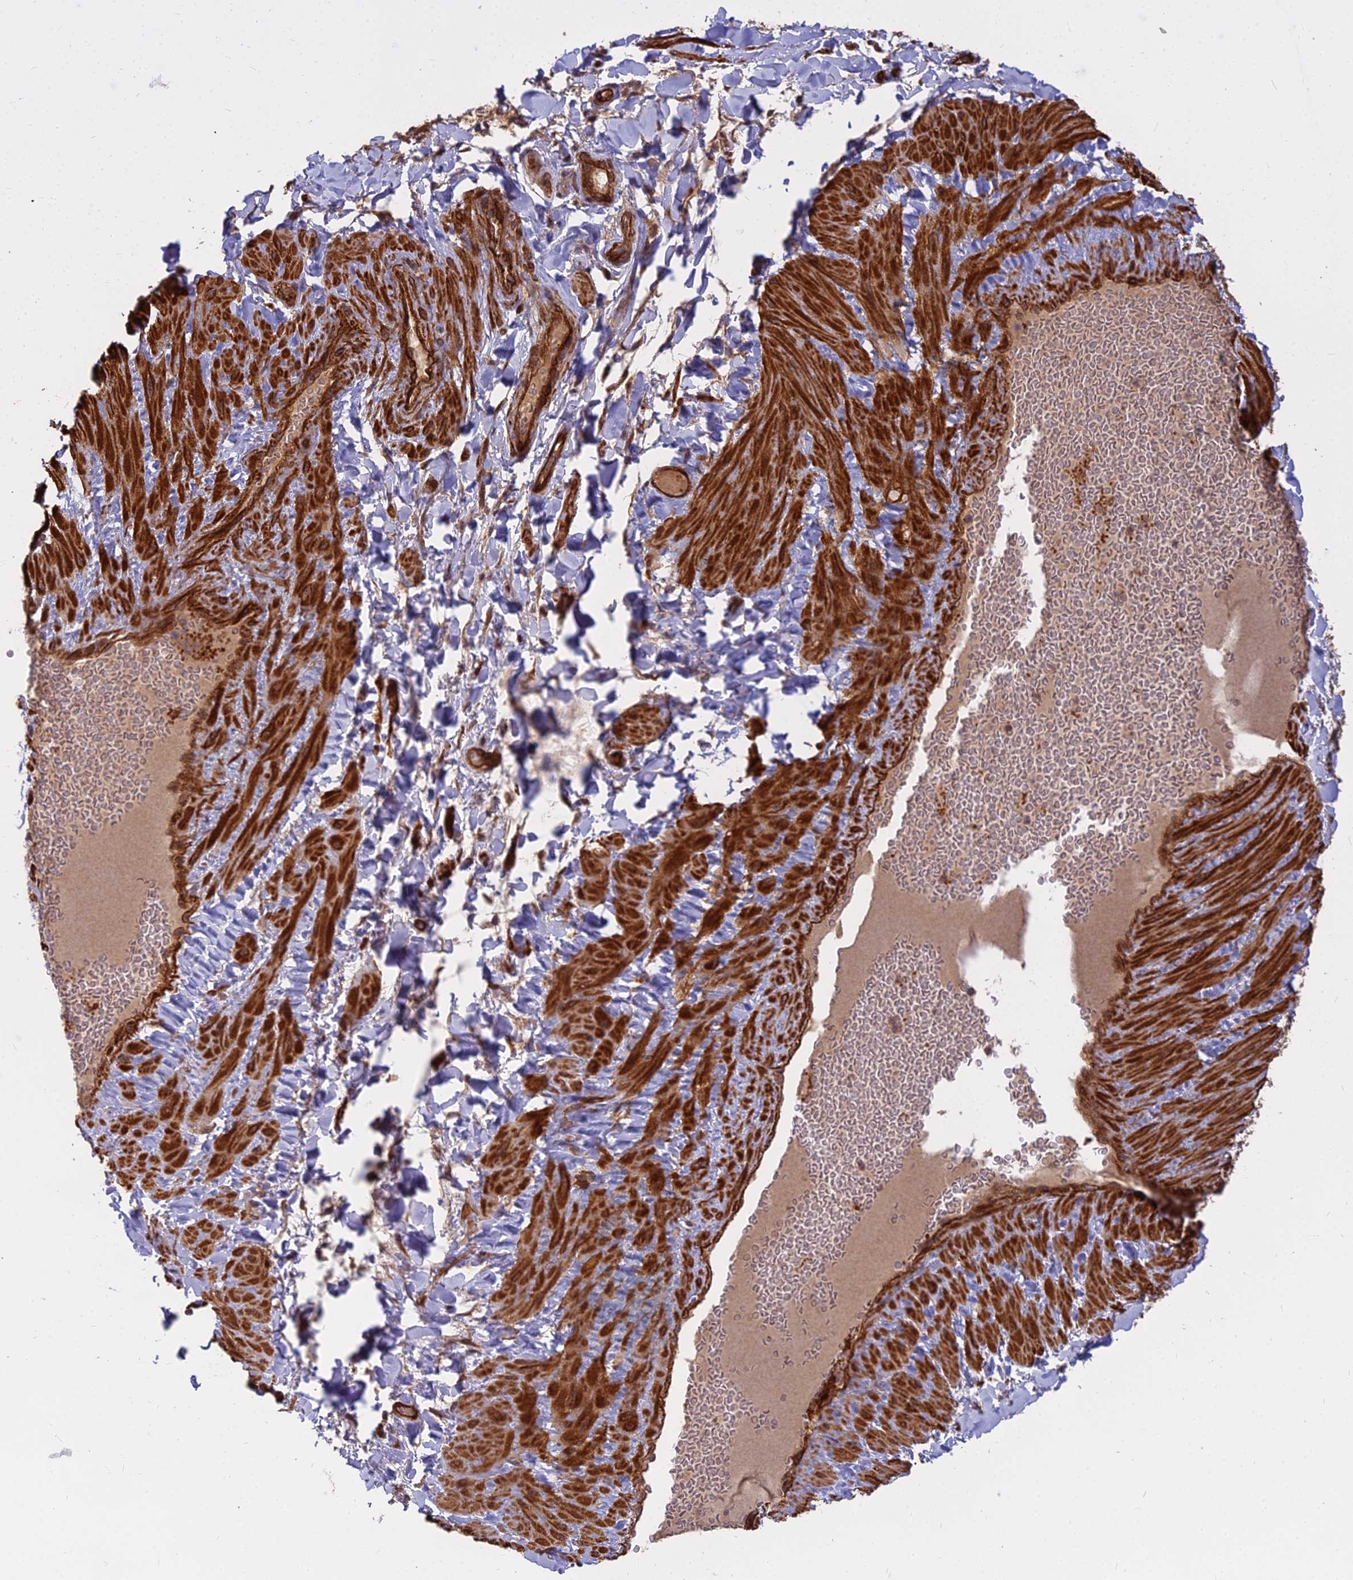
{"staining": {"intensity": "moderate", "quantity": ">75%", "location": "cytoplasmic/membranous,nuclear"}, "tissue": "adipose tissue", "cell_type": "Adipocytes", "image_type": "normal", "snomed": [{"axis": "morphology", "description": "Normal tissue, NOS"}, {"axis": "topography", "description": "Soft tissue"}, {"axis": "topography", "description": "Vascular tissue"}], "caption": "The photomicrograph shows staining of normal adipose tissue, revealing moderate cytoplasmic/membranous,nuclear protein staining (brown color) within adipocytes. (DAB (3,3'-diaminobenzidine) IHC, brown staining for protein, blue staining for nuclei).", "gene": "TCEA3", "patient": {"sex": "male", "age": 54}}